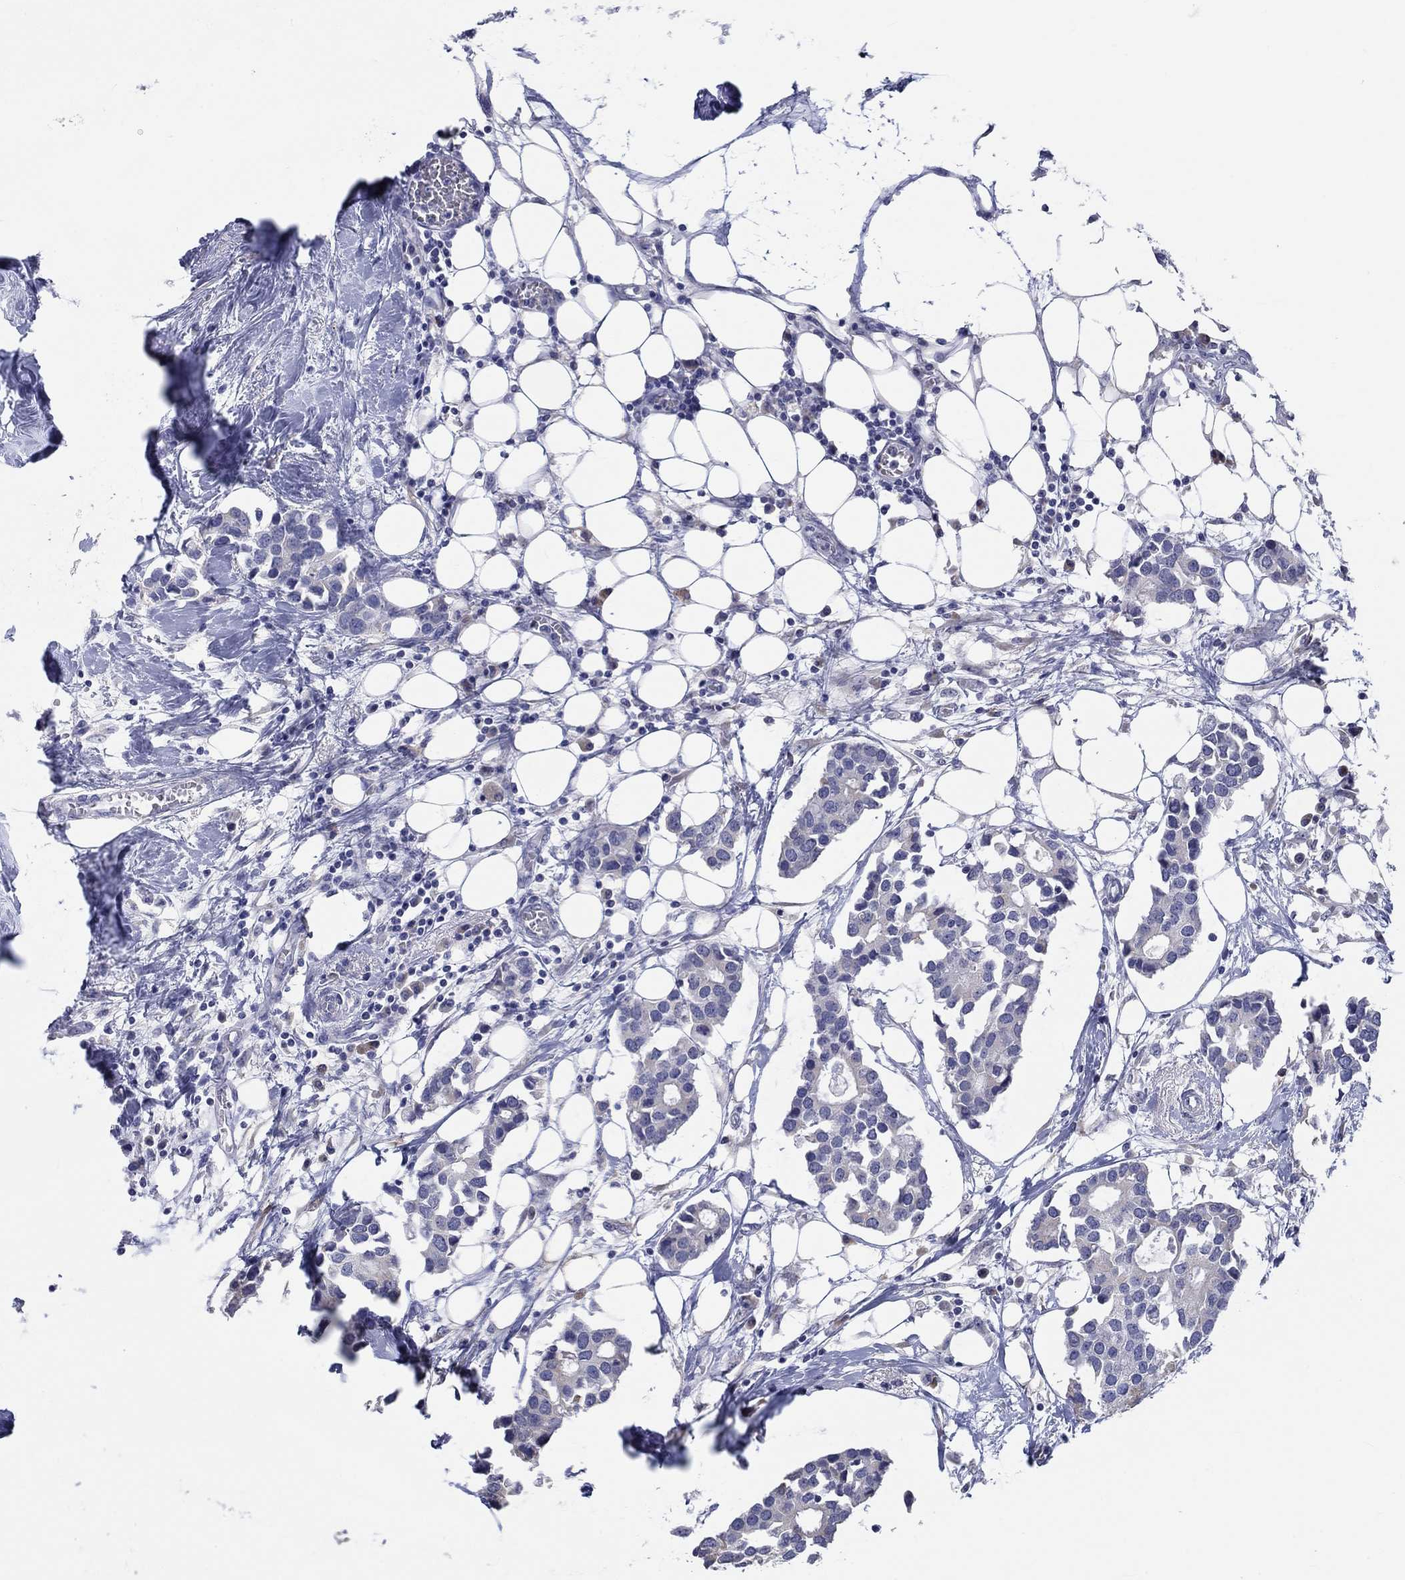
{"staining": {"intensity": "negative", "quantity": "none", "location": "none"}, "tissue": "breast cancer", "cell_type": "Tumor cells", "image_type": "cancer", "snomed": [{"axis": "morphology", "description": "Duct carcinoma"}, {"axis": "topography", "description": "Breast"}], "caption": "IHC histopathology image of breast cancer (intraductal carcinoma) stained for a protein (brown), which displays no positivity in tumor cells.", "gene": "LRRC4C", "patient": {"sex": "female", "age": 83}}